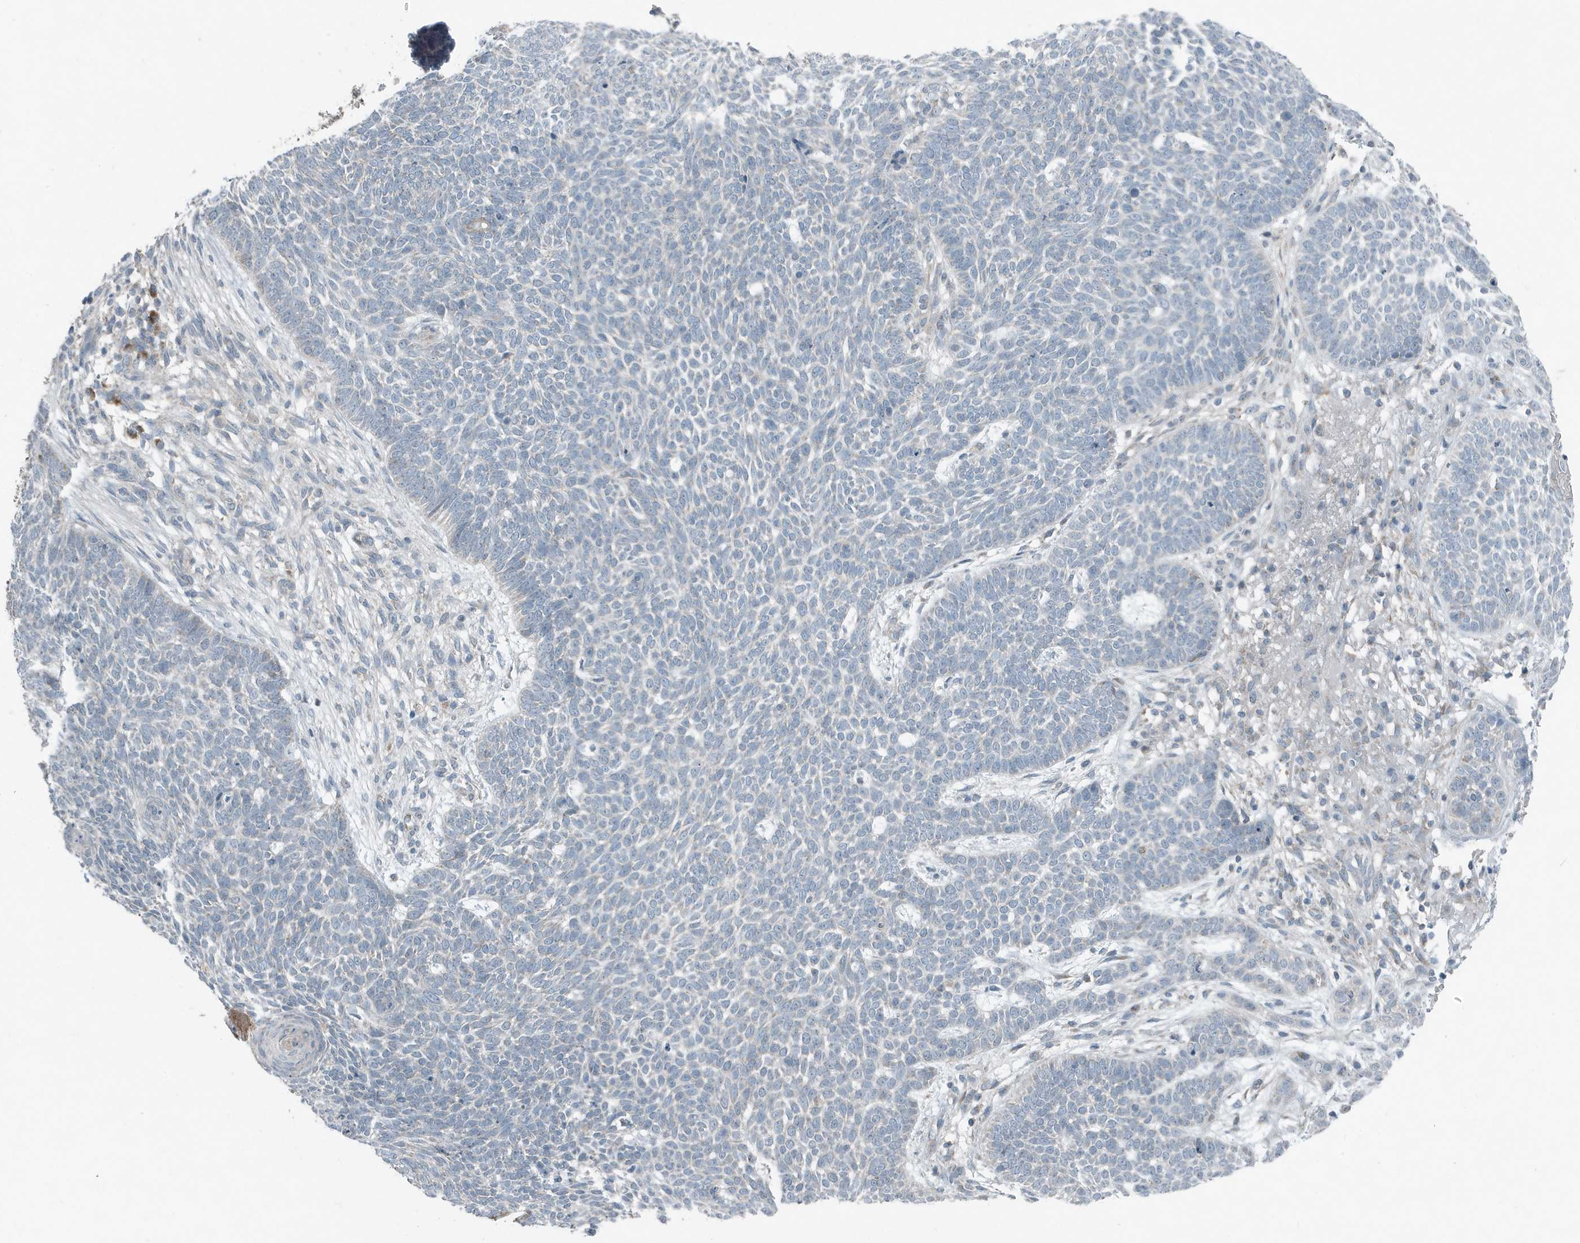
{"staining": {"intensity": "negative", "quantity": "none", "location": "none"}, "tissue": "skin cancer", "cell_type": "Tumor cells", "image_type": "cancer", "snomed": [{"axis": "morphology", "description": "Normal tissue, NOS"}, {"axis": "morphology", "description": "Basal cell carcinoma"}, {"axis": "topography", "description": "Skin"}], "caption": "The immunohistochemistry (IHC) micrograph has no significant staining in tumor cells of skin cancer (basal cell carcinoma) tissue. (DAB (3,3'-diaminobenzidine) immunohistochemistry, high magnification).", "gene": "MT-CYB", "patient": {"sex": "male", "age": 64}}